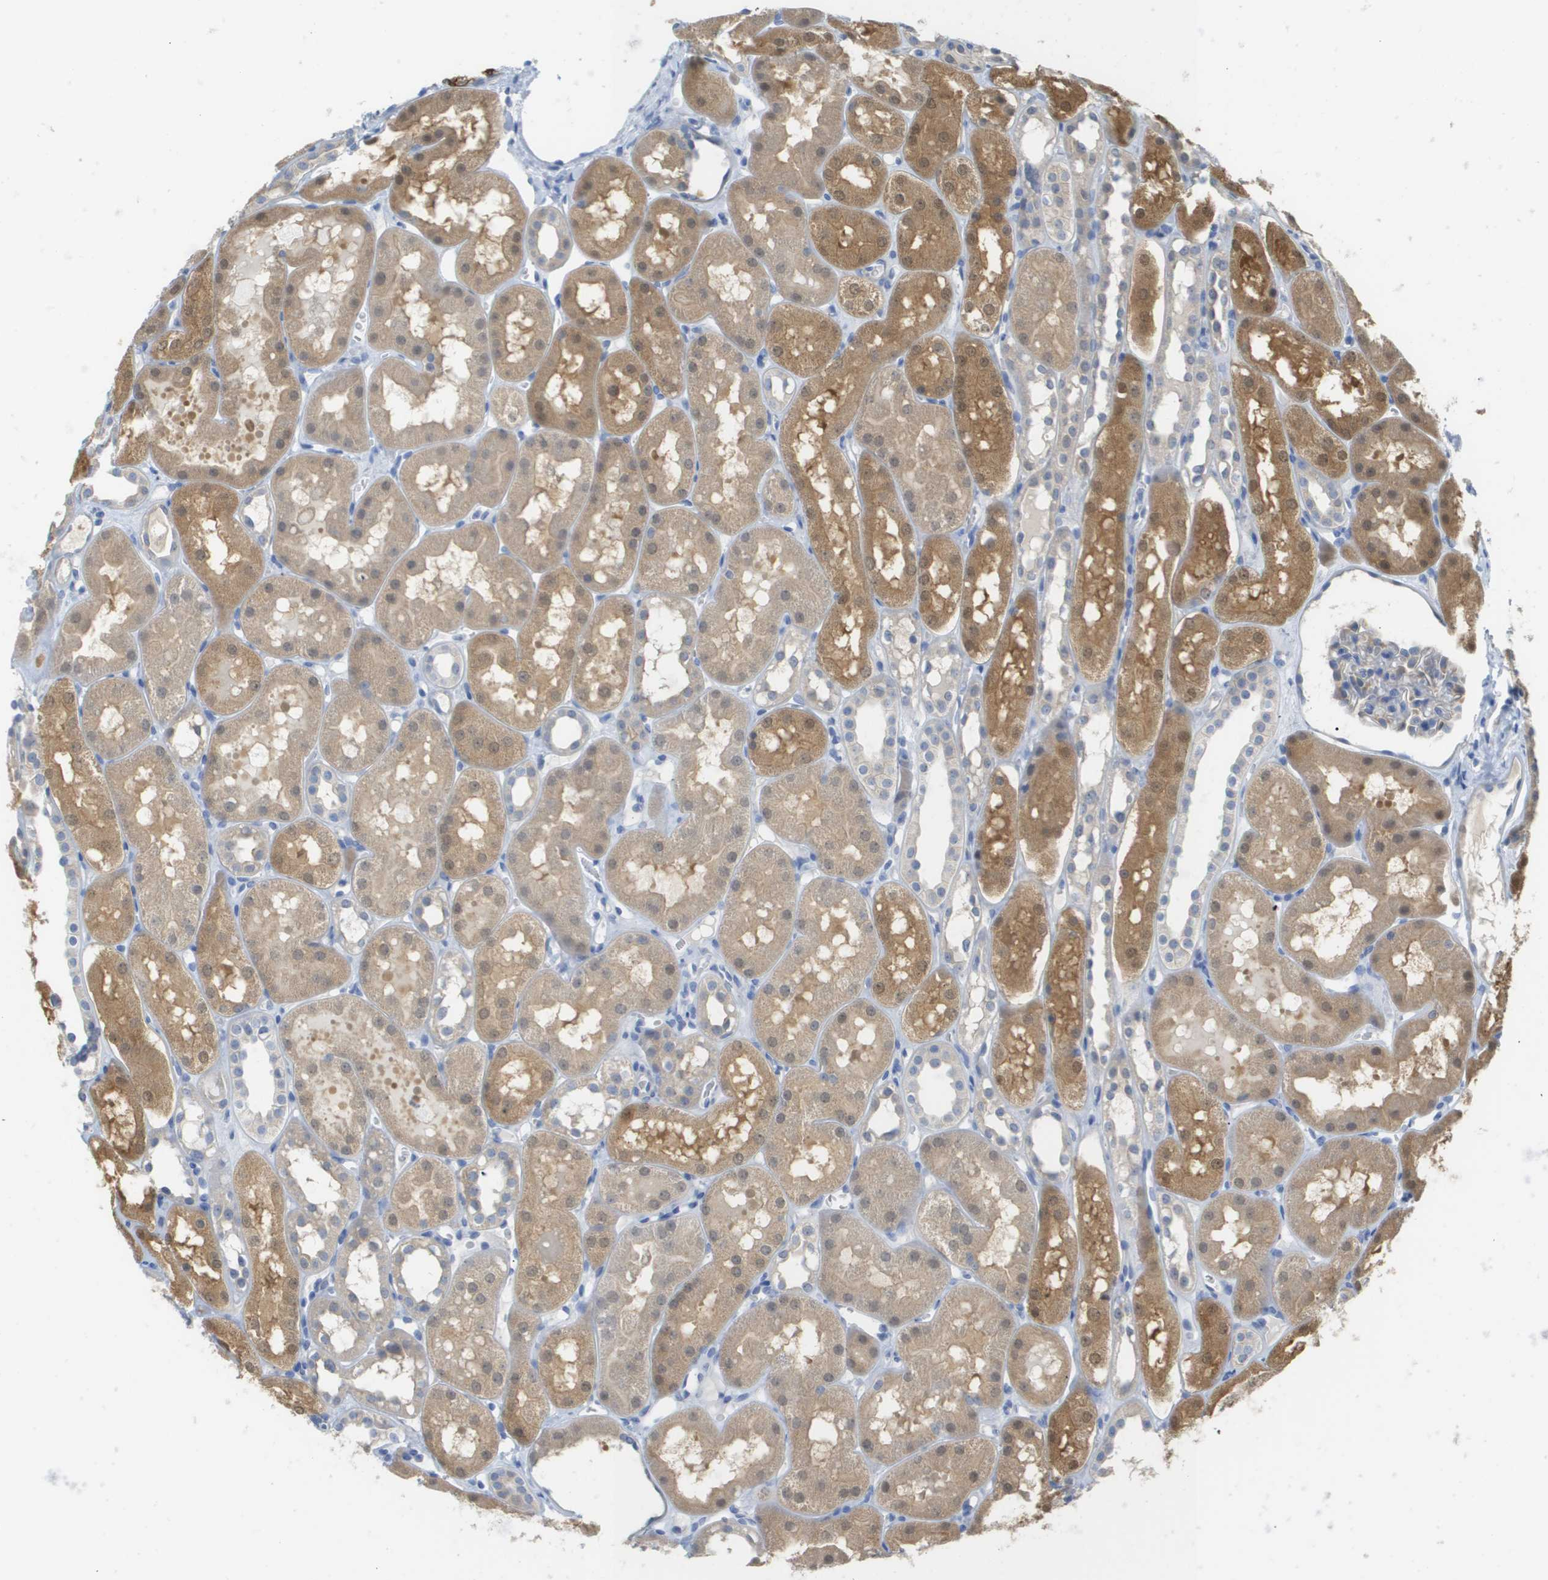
{"staining": {"intensity": "weak", "quantity": "<25%", "location": "cytoplasmic/membranous"}, "tissue": "kidney", "cell_type": "Cells in glomeruli", "image_type": "normal", "snomed": [{"axis": "morphology", "description": "Normal tissue, NOS"}, {"axis": "topography", "description": "Kidney"}, {"axis": "topography", "description": "Urinary bladder"}], "caption": "A high-resolution histopathology image shows immunohistochemistry staining of benign kidney, which shows no significant expression in cells in glomeruli. The staining is performed using DAB (3,3'-diaminobenzidine) brown chromogen with nuclei counter-stained in using hematoxylin.", "gene": "MYL3", "patient": {"sex": "male", "age": 16}}